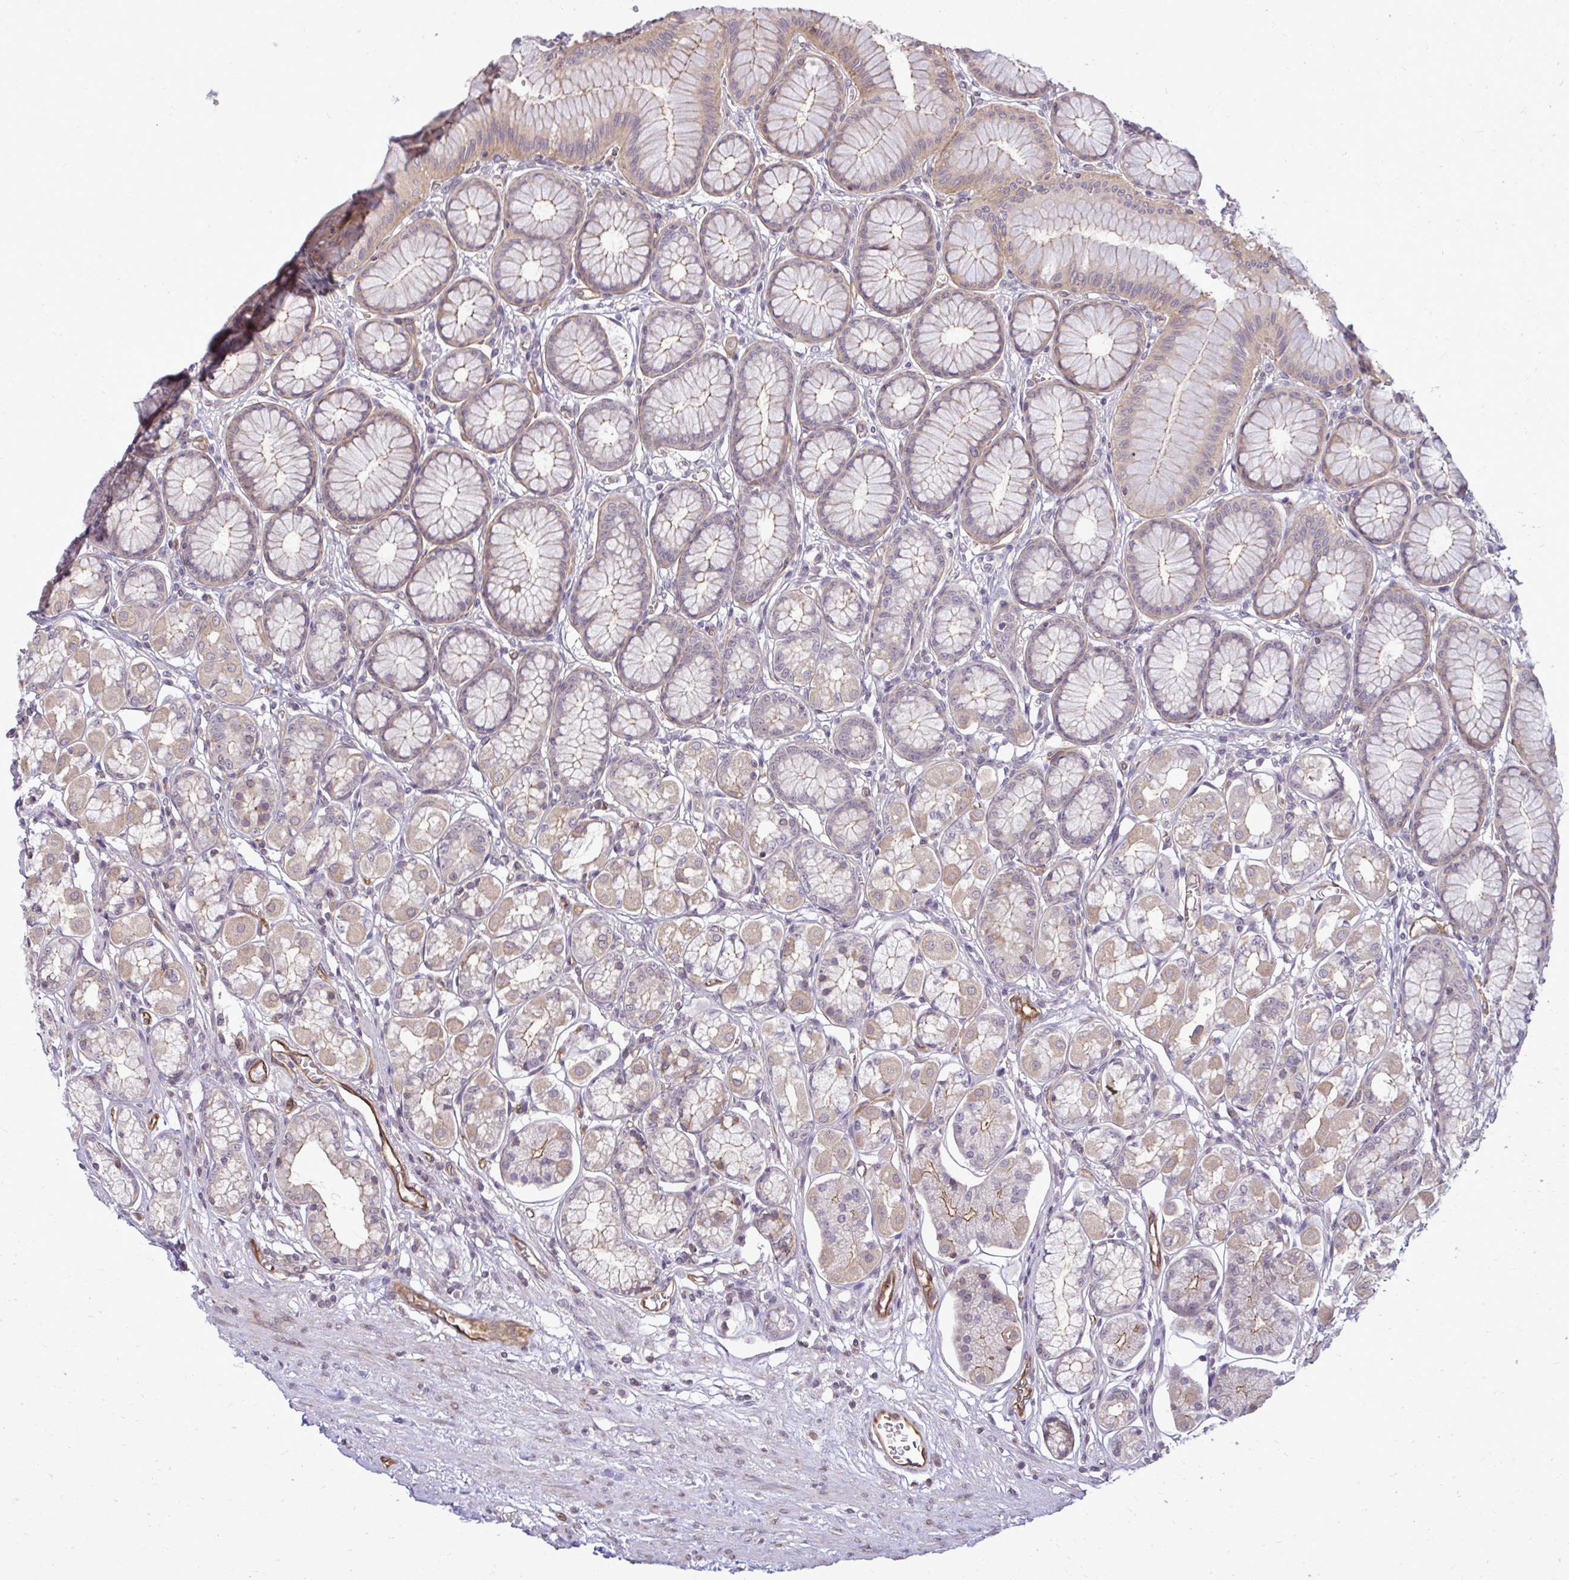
{"staining": {"intensity": "moderate", "quantity": "25%-75%", "location": "cytoplasmic/membranous"}, "tissue": "stomach", "cell_type": "Glandular cells", "image_type": "normal", "snomed": [{"axis": "morphology", "description": "Normal tissue, NOS"}, {"axis": "topography", "description": "Stomach"}, {"axis": "topography", "description": "Stomach, lower"}], "caption": "The micrograph displays staining of normal stomach, revealing moderate cytoplasmic/membranous protein expression (brown color) within glandular cells.", "gene": "FUT10", "patient": {"sex": "male", "age": 76}}